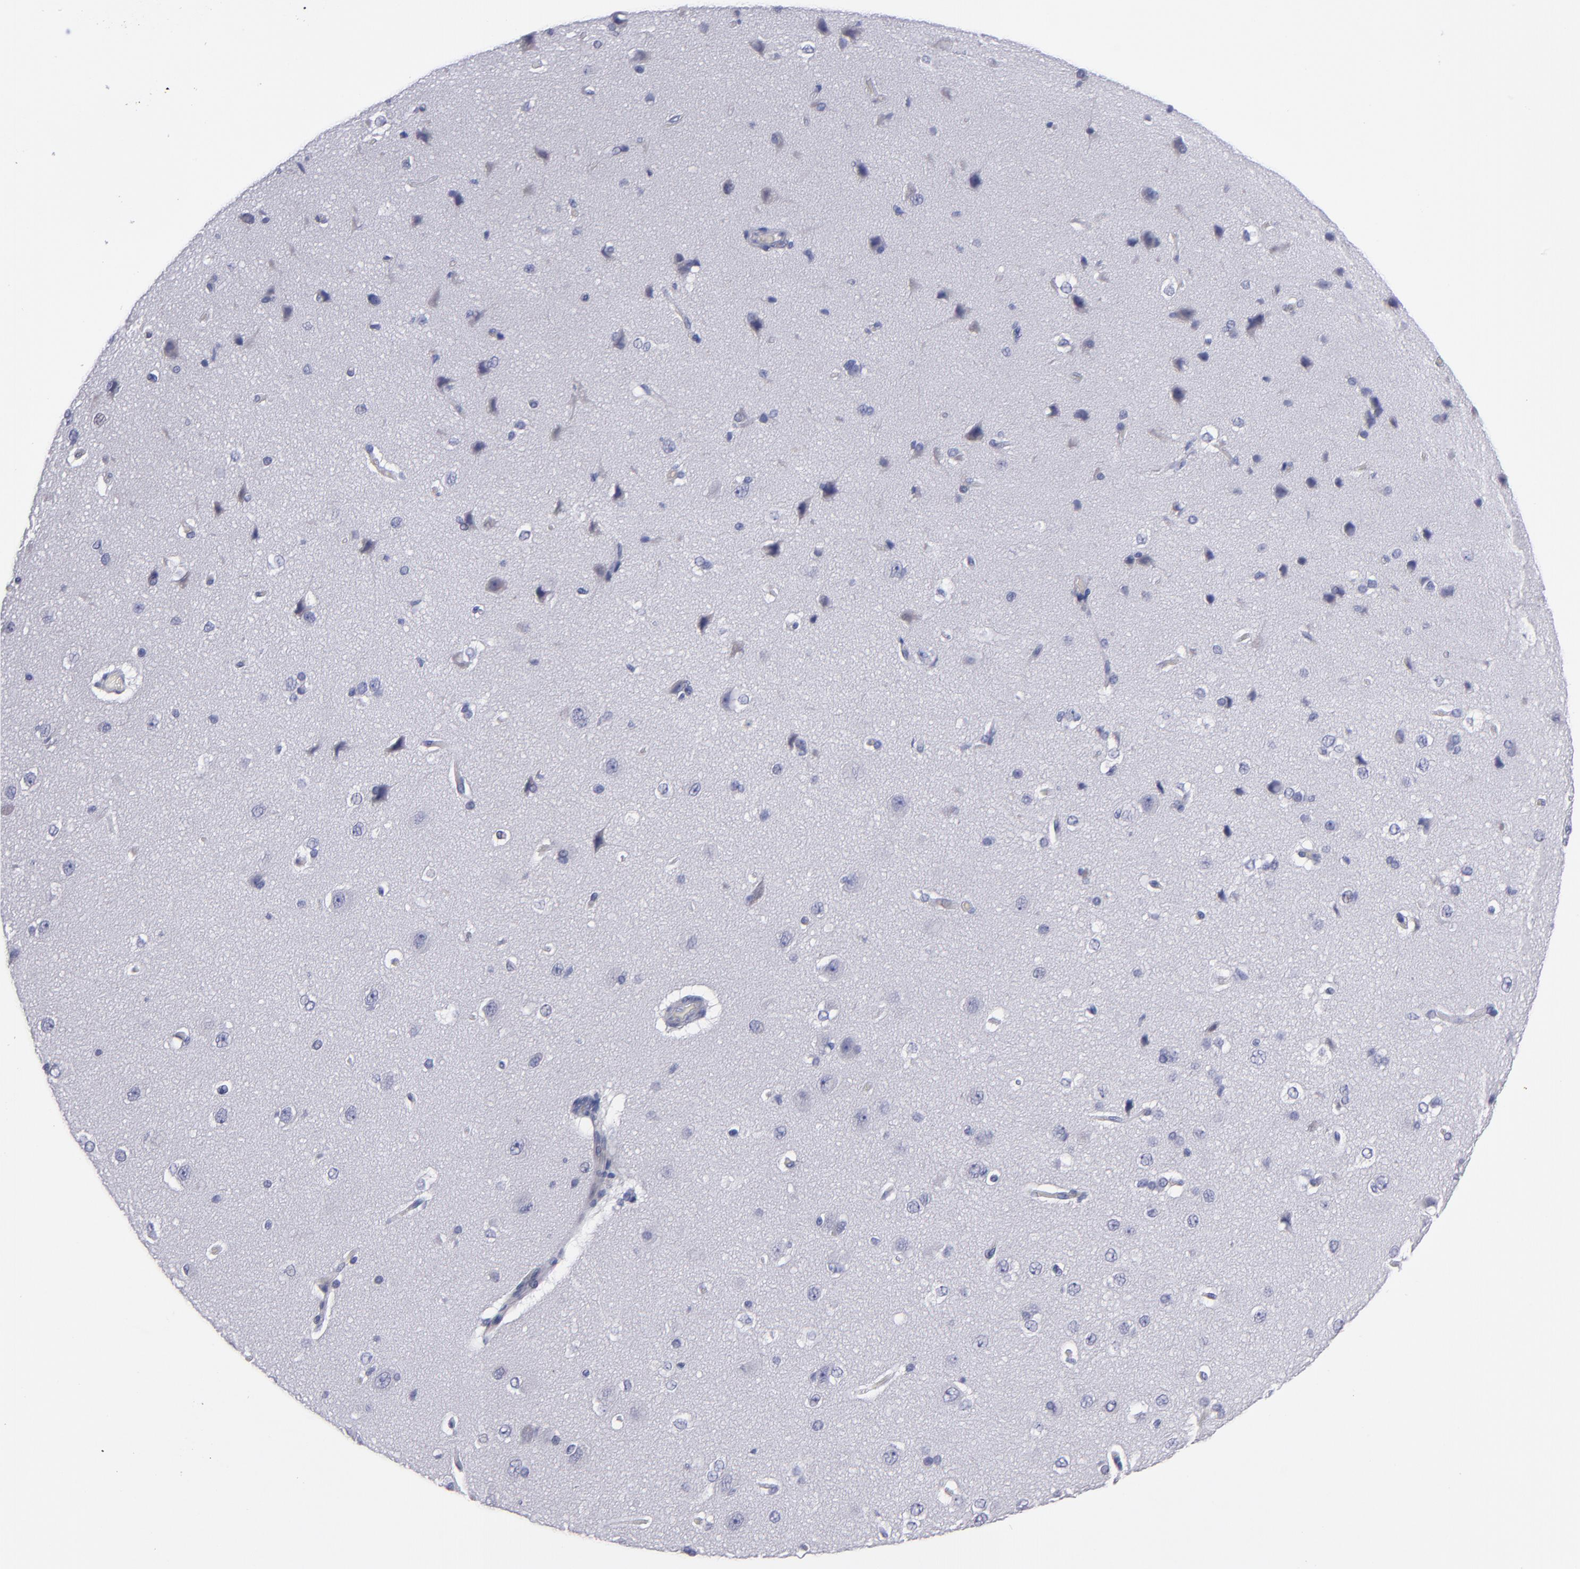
{"staining": {"intensity": "negative", "quantity": "none", "location": "none"}, "tissue": "cerebral cortex", "cell_type": "Endothelial cells", "image_type": "normal", "snomed": [{"axis": "morphology", "description": "Normal tissue, NOS"}, {"axis": "topography", "description": "Cerebral cortex"}], "caption": "This photomicrograph is of benign cerebral cortex stained with IHC to label a protein in brown with the nuclei are counter-stained blue. There is no staining in endothelial cells.", "gene": "CDH3", "patient": {"sex": "female", "age": 45}}